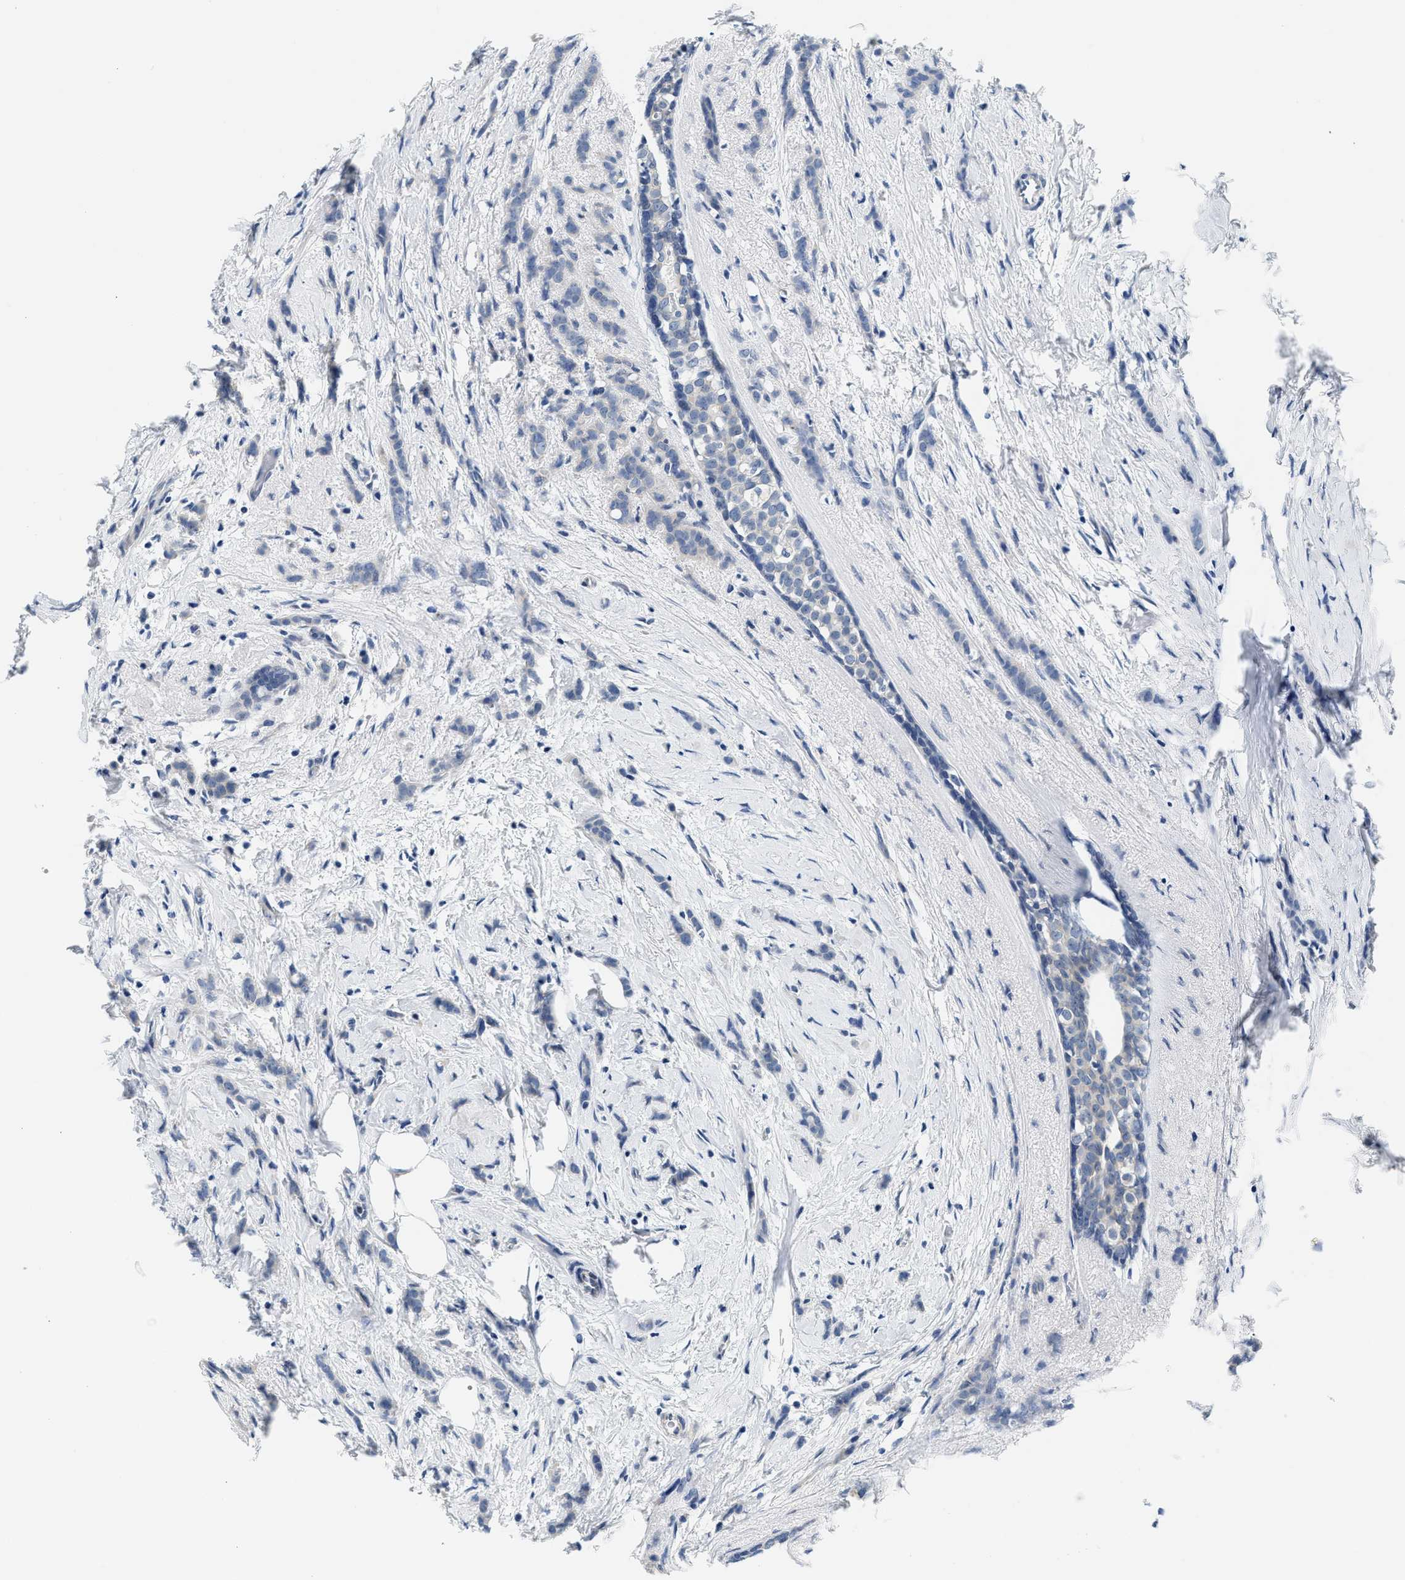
{"staining": {"intensity": "weak", "quantity": "<25%", "location": "cytoplasmic/membranous"}, "tissue": "breast cancer", "cell_type": "Tumor cells", "image_type": "cancer", "snomed": [{"axis": "morphology", "description": "Lobular carcinoma, in situ"}, {"axis": "morphology", "description": "Lobular carcinoma"}, {"axis": "topography", "description": "Breast"}], "caption": "Immunohistochemistry of human breast lobular carcinoma in situ displays no expression in tumor cells.", "gene": "SMAD4", "patient": {"sex": "female", "age": 41}}